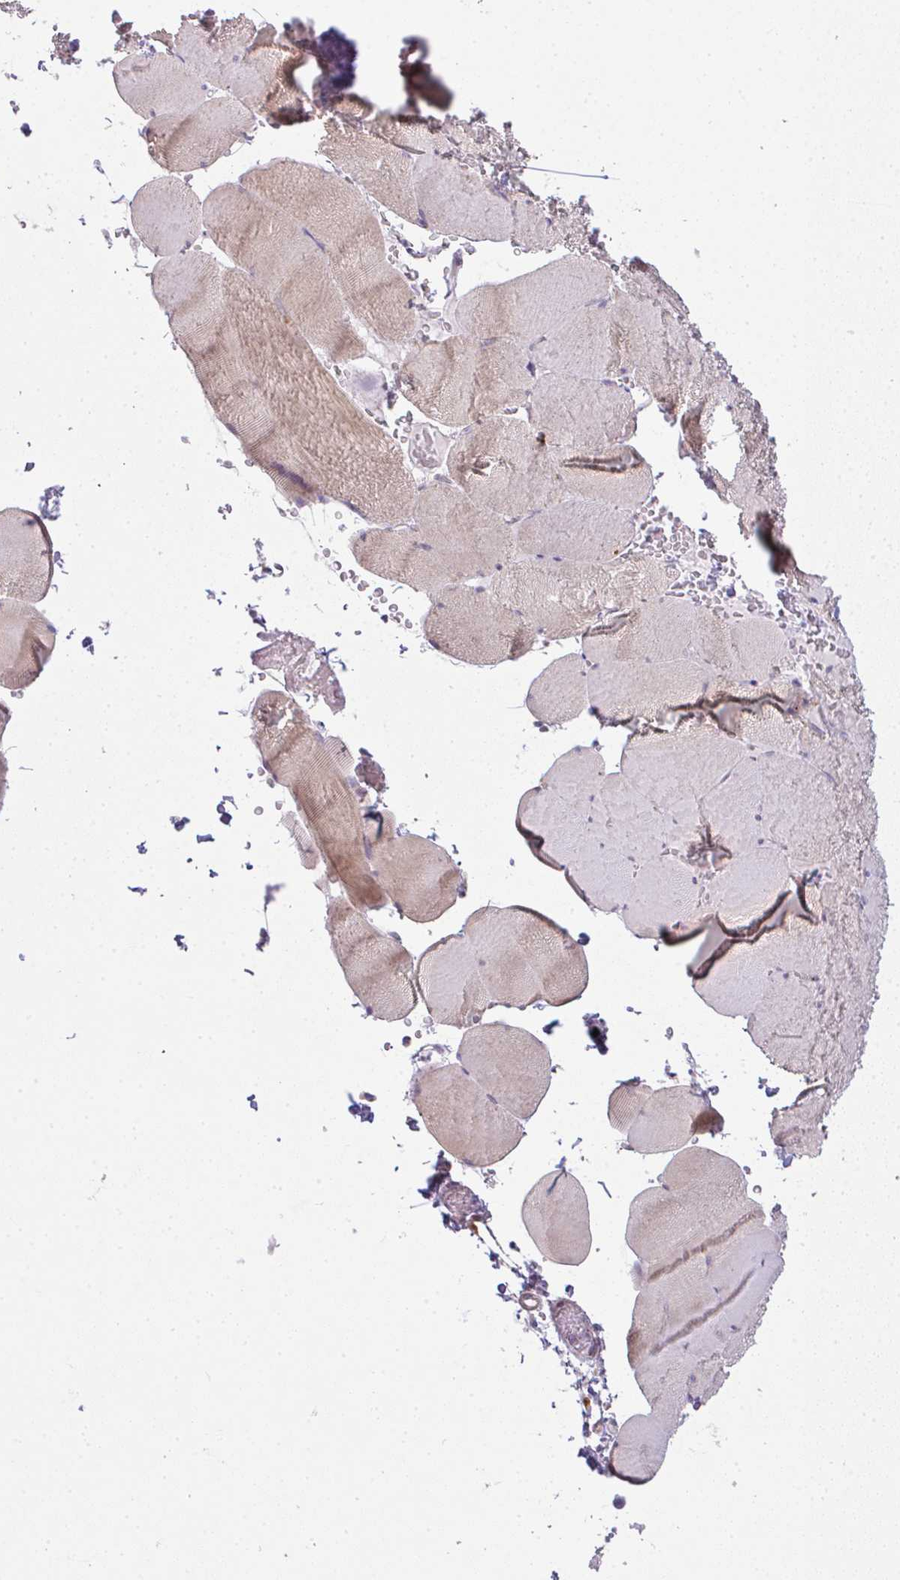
{"staining": {"intensity": "moderate", "quantity": ">75%", "location": "cytoplasmic/membranous"}, "tissue": "skeletal muscle", "cell_type": "Myocytes", "image_type": "normal", "snomed": [{"axis": "morphology", "description": "Normal tissue, NOS"}, {"axis": "topography", "description": "Skeletal muscle"}, {"axis": "topography", "description": "Head-Neck"}], "caption": "High-magnification brightfield microscopy of benign skeletal muscle stained with DAB (3,3'-diaminobenzidine) (brown) and counterstained with hematoxylin (blue). myocytes exhibit moderate cytoplasmic/membranous positivity is appreciated in about>75% of cells.", "gene": "CSE1L", "patient": {"sex": "male", "age": 66}}